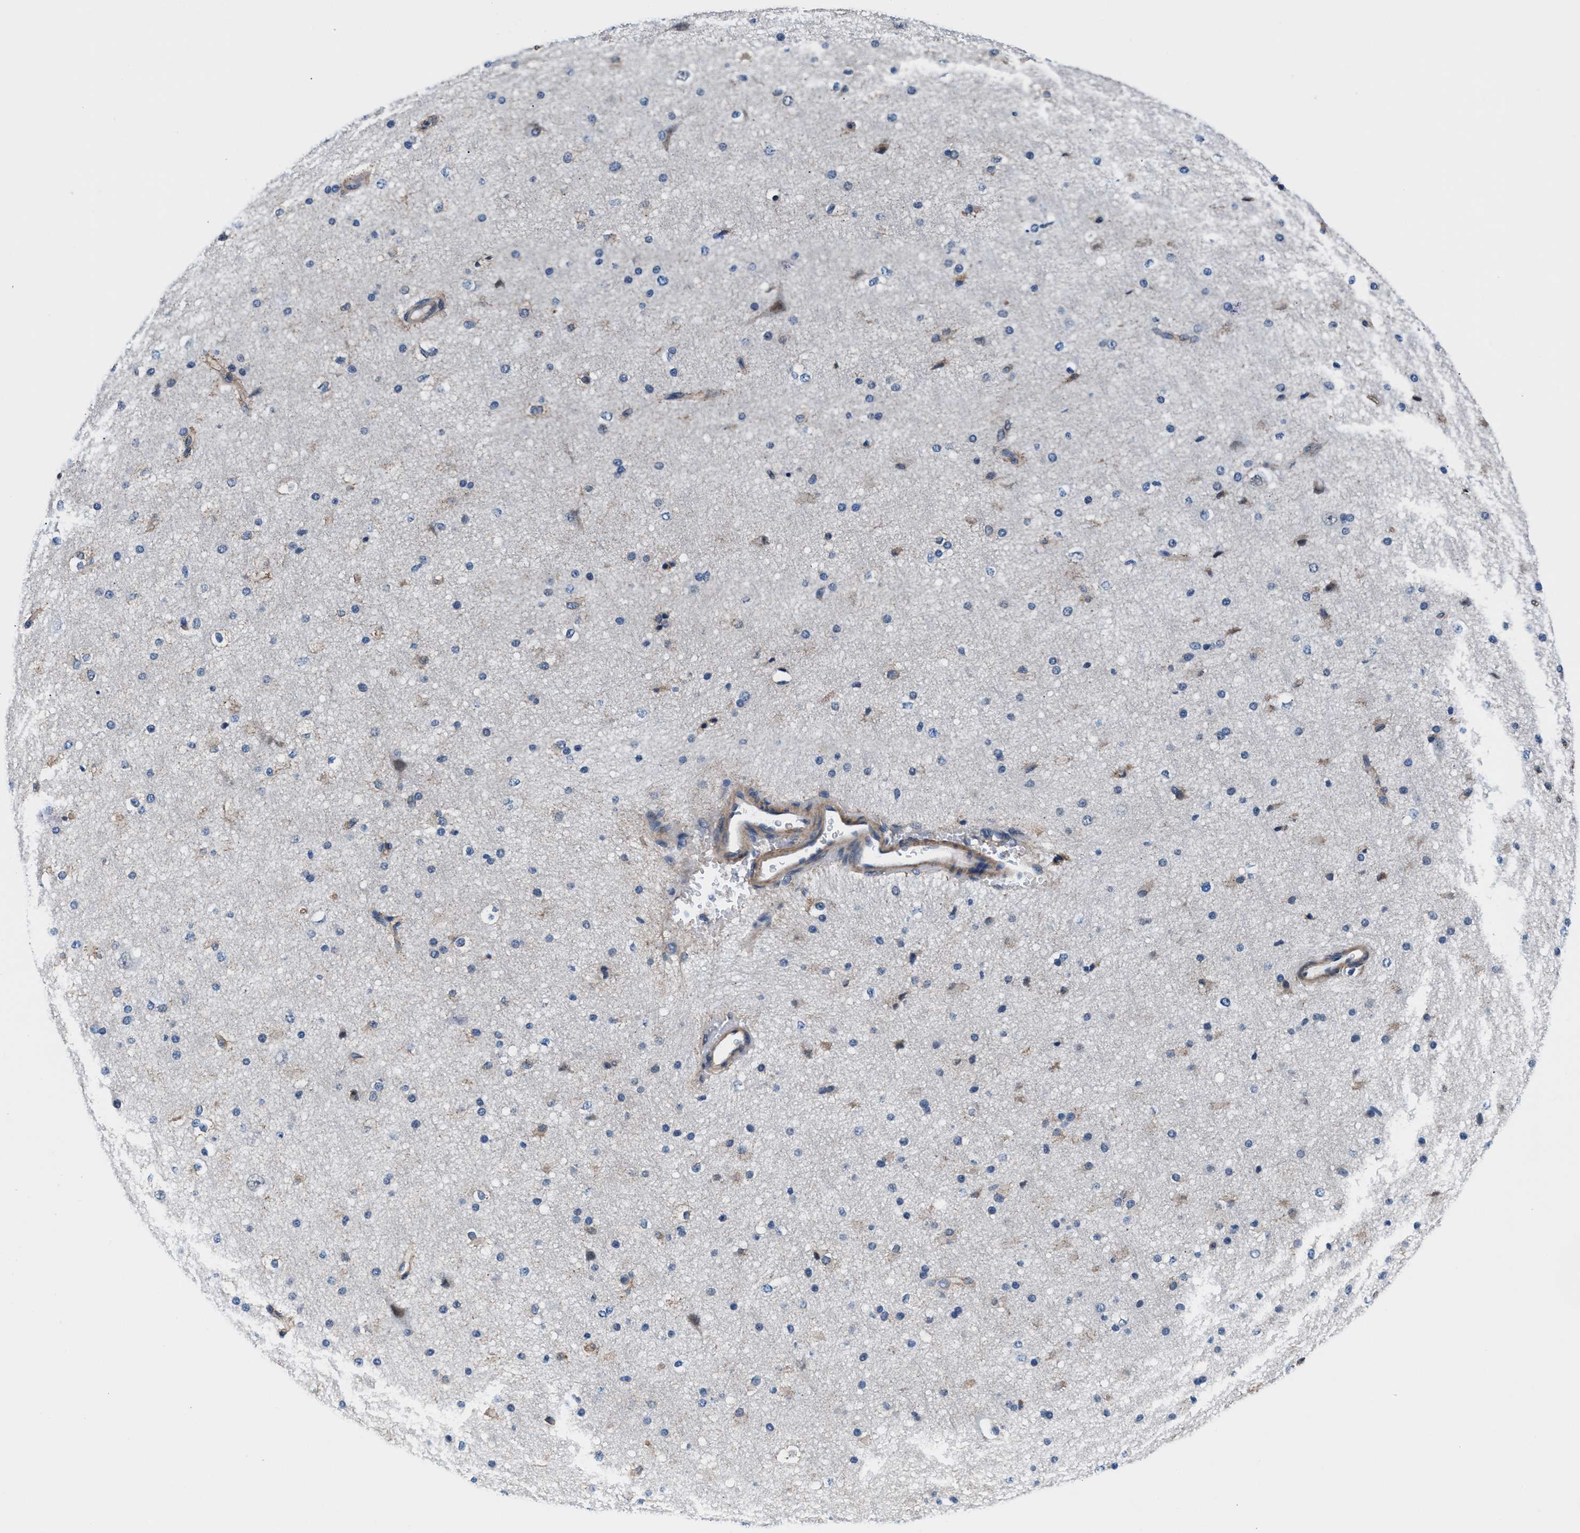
{"staining": {"intensity": "moderate", "quantity": "25%-75%", "location": "cytoplasmic/membranous"}, "tissue": "cerebral cortex", "cell_type": "Endothelial cells", "image_type": "normal", "snomed": [{"axis": "morphology", "description": "Normal tissue, NOS"}, {"axis": "morphology", "description": "Developmental malformation"}, {"axis": "topography", "description": "Cerebral cortex"}], "caption": "This image displays benign cerebral cortex stained with immunohistochemistry to label a protein in brown. The cytoplasmic/membranous of endothelial cells show moderate positivity for the protein. Nuclei are counter-stained blue.", "gene": "NKTR", "patient": {"sex": "female", "age": 30}}